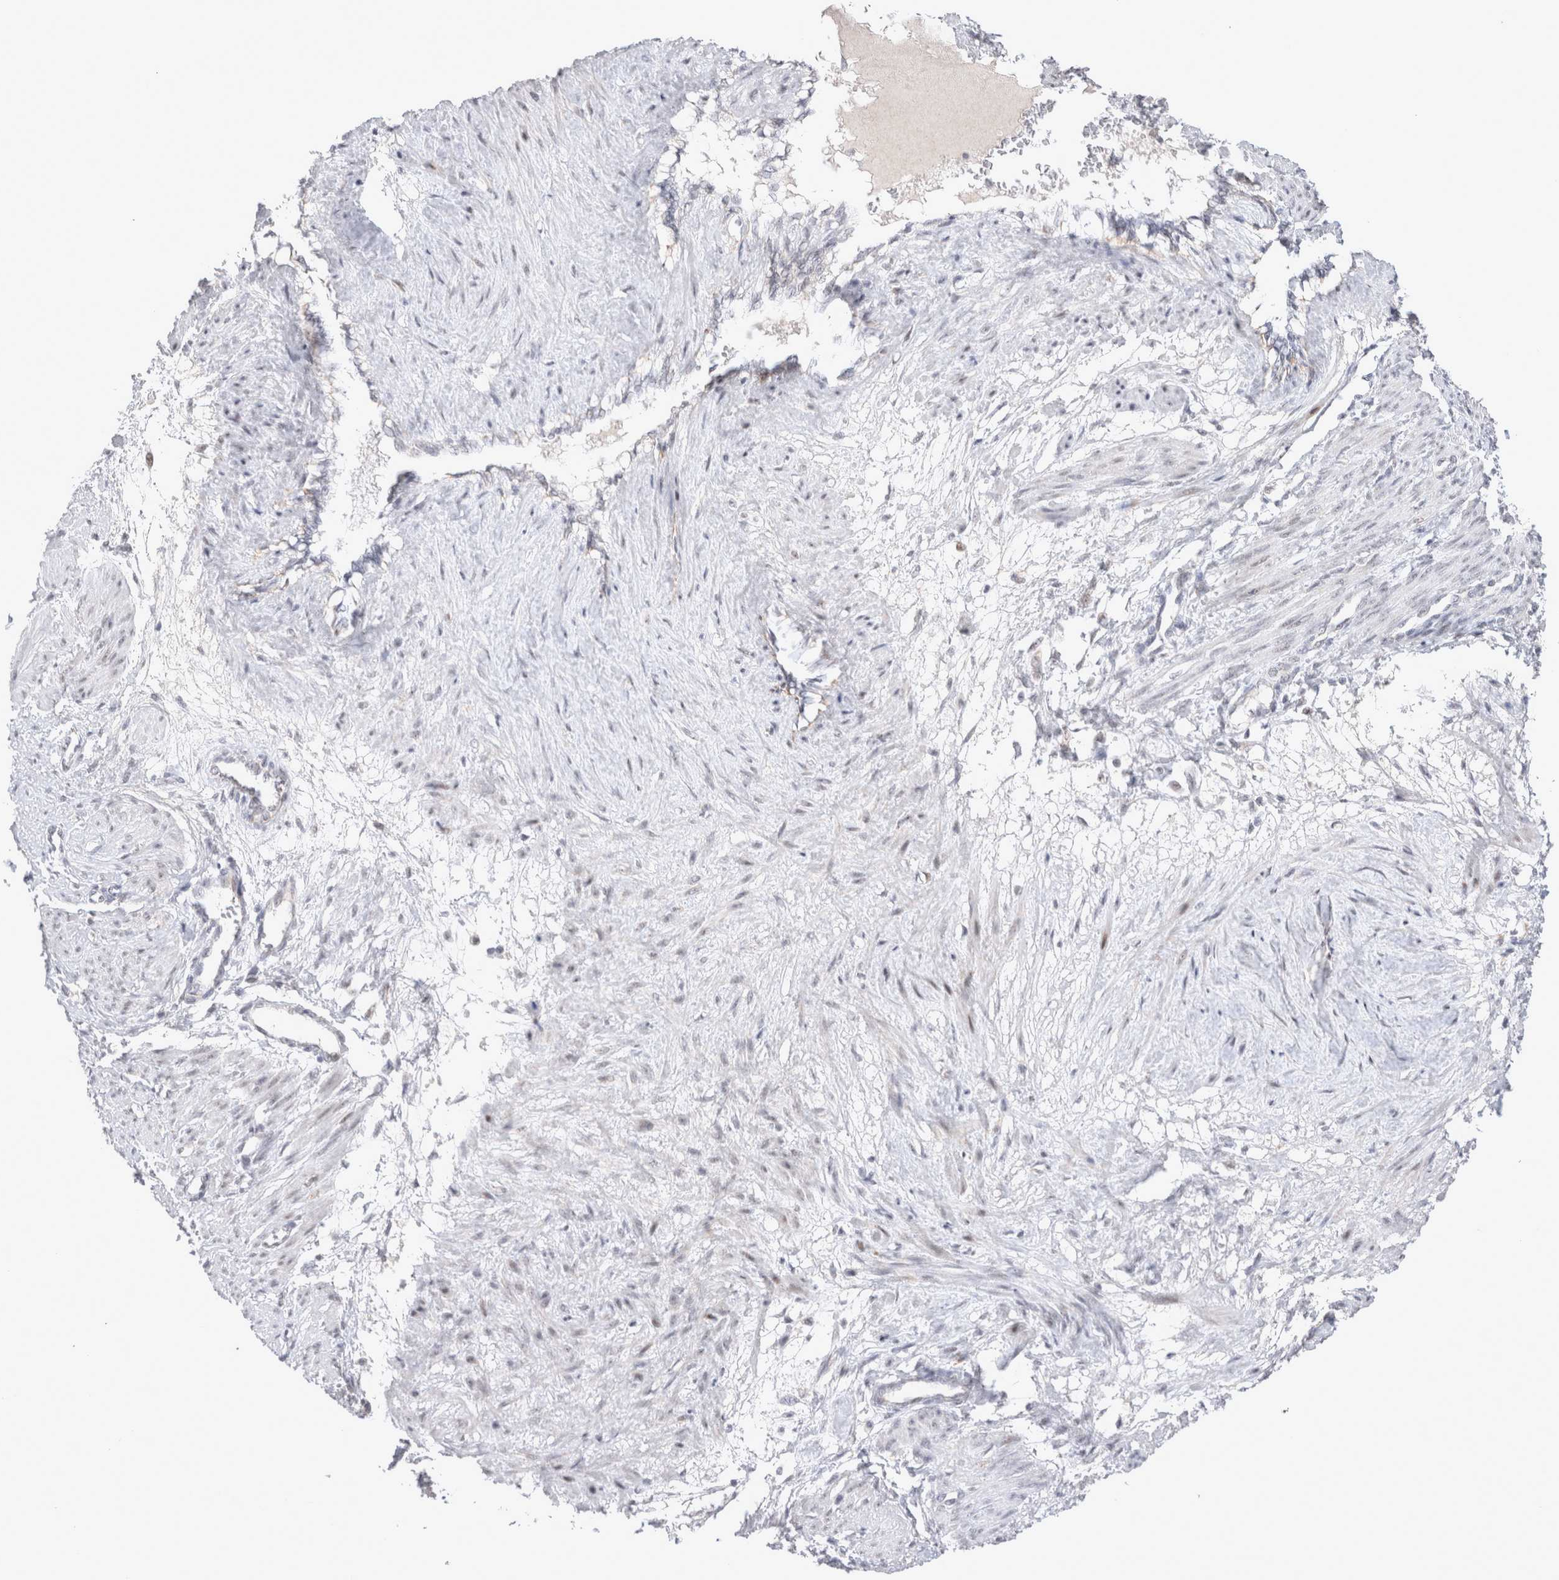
{"staining": {"intensity": "negative", "quantity": "none", "location": "none"}, "tissue": "smooth muscle", "cell_type": "Smooth muscle cells", "image_type": "normal", "snomed": [{"axis": "morphology", "description": "Normal tissue, NOS"}, {"axis": "topography", "description": "Endometrium"}], "caption": "This is a histopathology image of IHC staining of benign smooth muscle, which shows no expression in smooth muscle cells.", "gene": "MRPL37", "patient": {"sex": "female", "age": 33}}